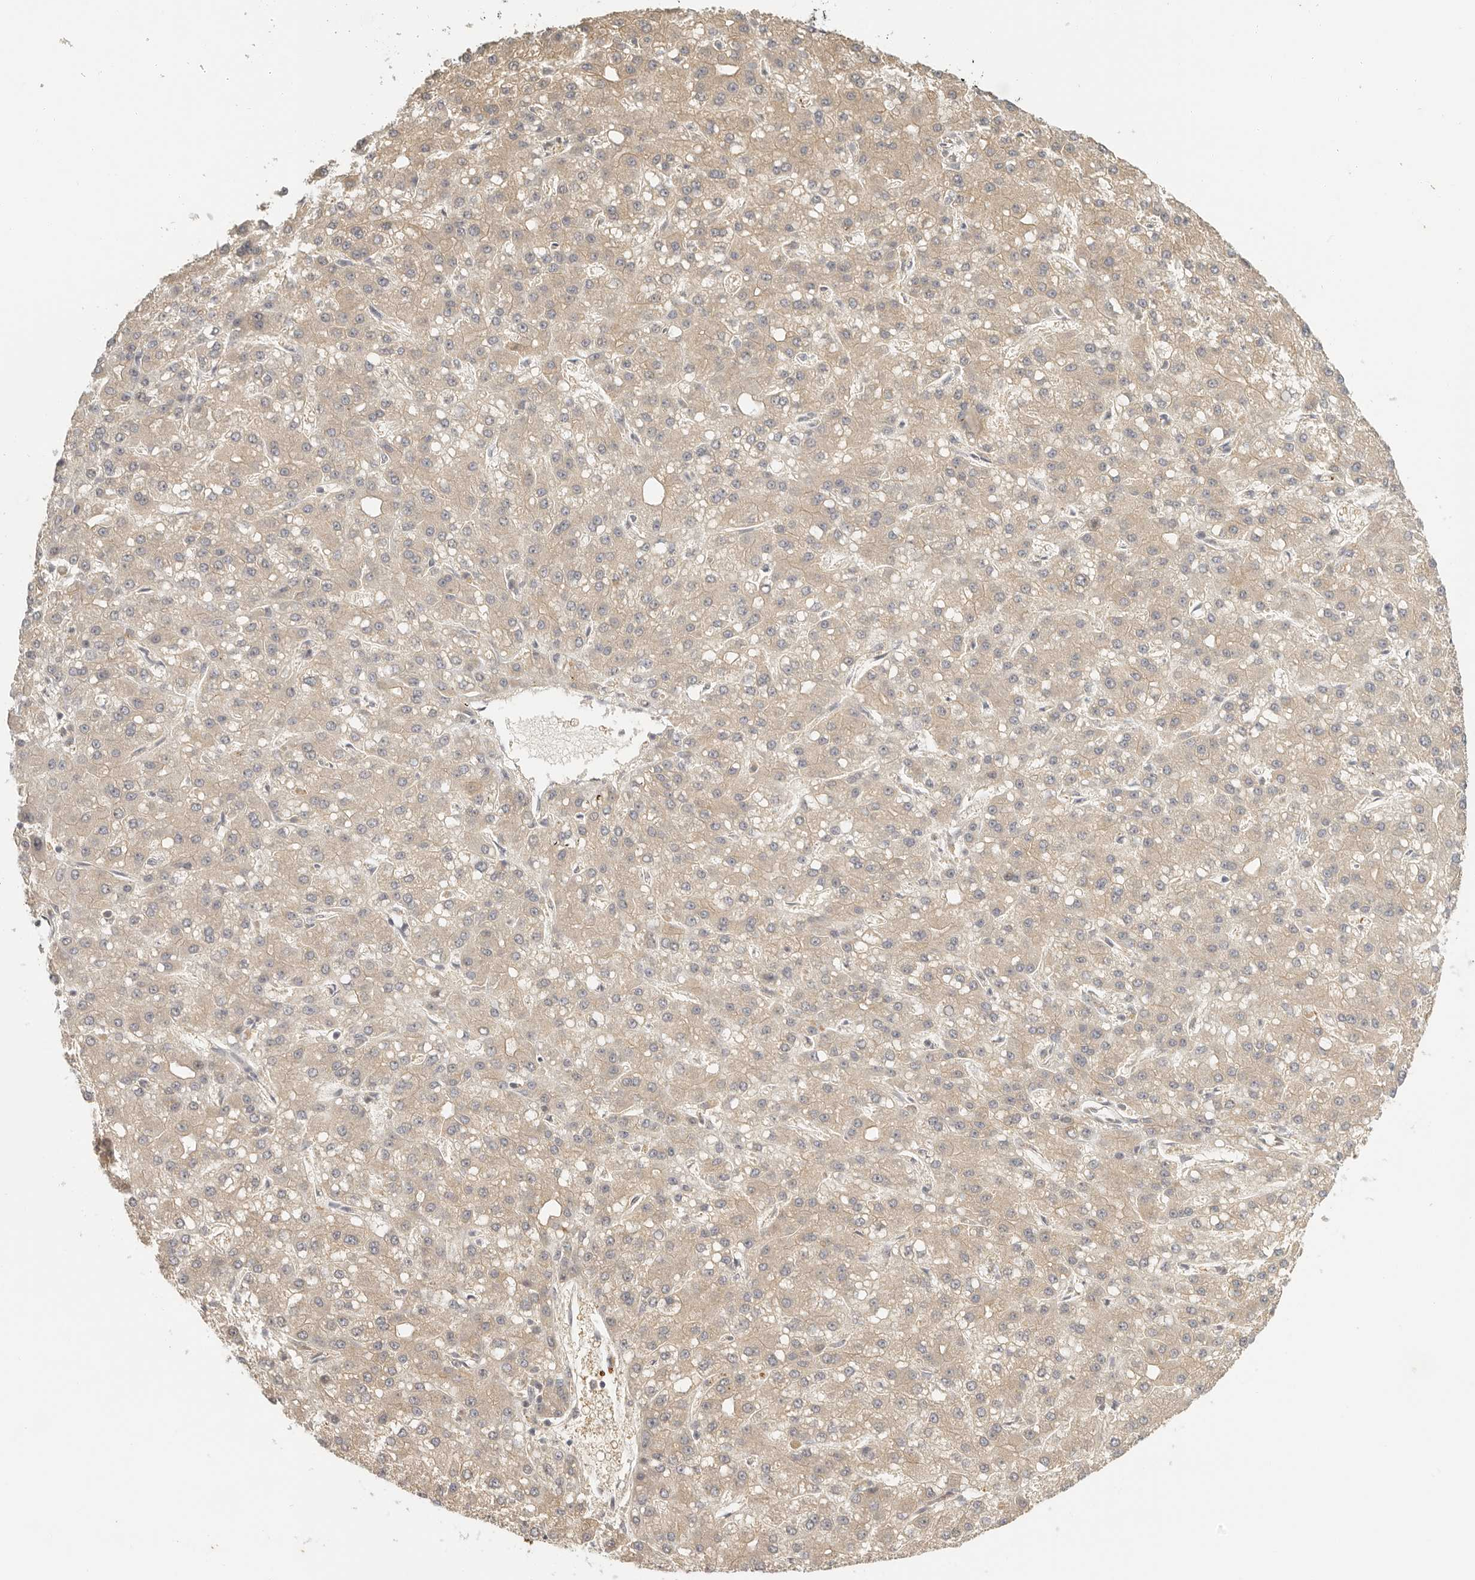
{"staining": {"intensity": "weak", "quantity": ">75%", "location": "cytoplasmic/membranous"}, "tissue": "liver cancer", "cell_type": "Tumor cells", "image_type": "cancer", "snomed": [{"axis": "morphology", "description": "Carcinoma, Hepatocellular, NOS"}, {"axis": "topography", "description": "Liver"}], "caption": "IHC image of neoplastic tissue: liver cancer (hepatocellular carcinoma) stained using immunohistochemistry (IHC) displays low levels of weak protein expression localized specifically in the cytoplasmic/membranous of tumor cells, appearing as a cytoplasmic/membranous brown color.", "gene": "AHDC1", "patient": {"sex": "male", "age": 67}}